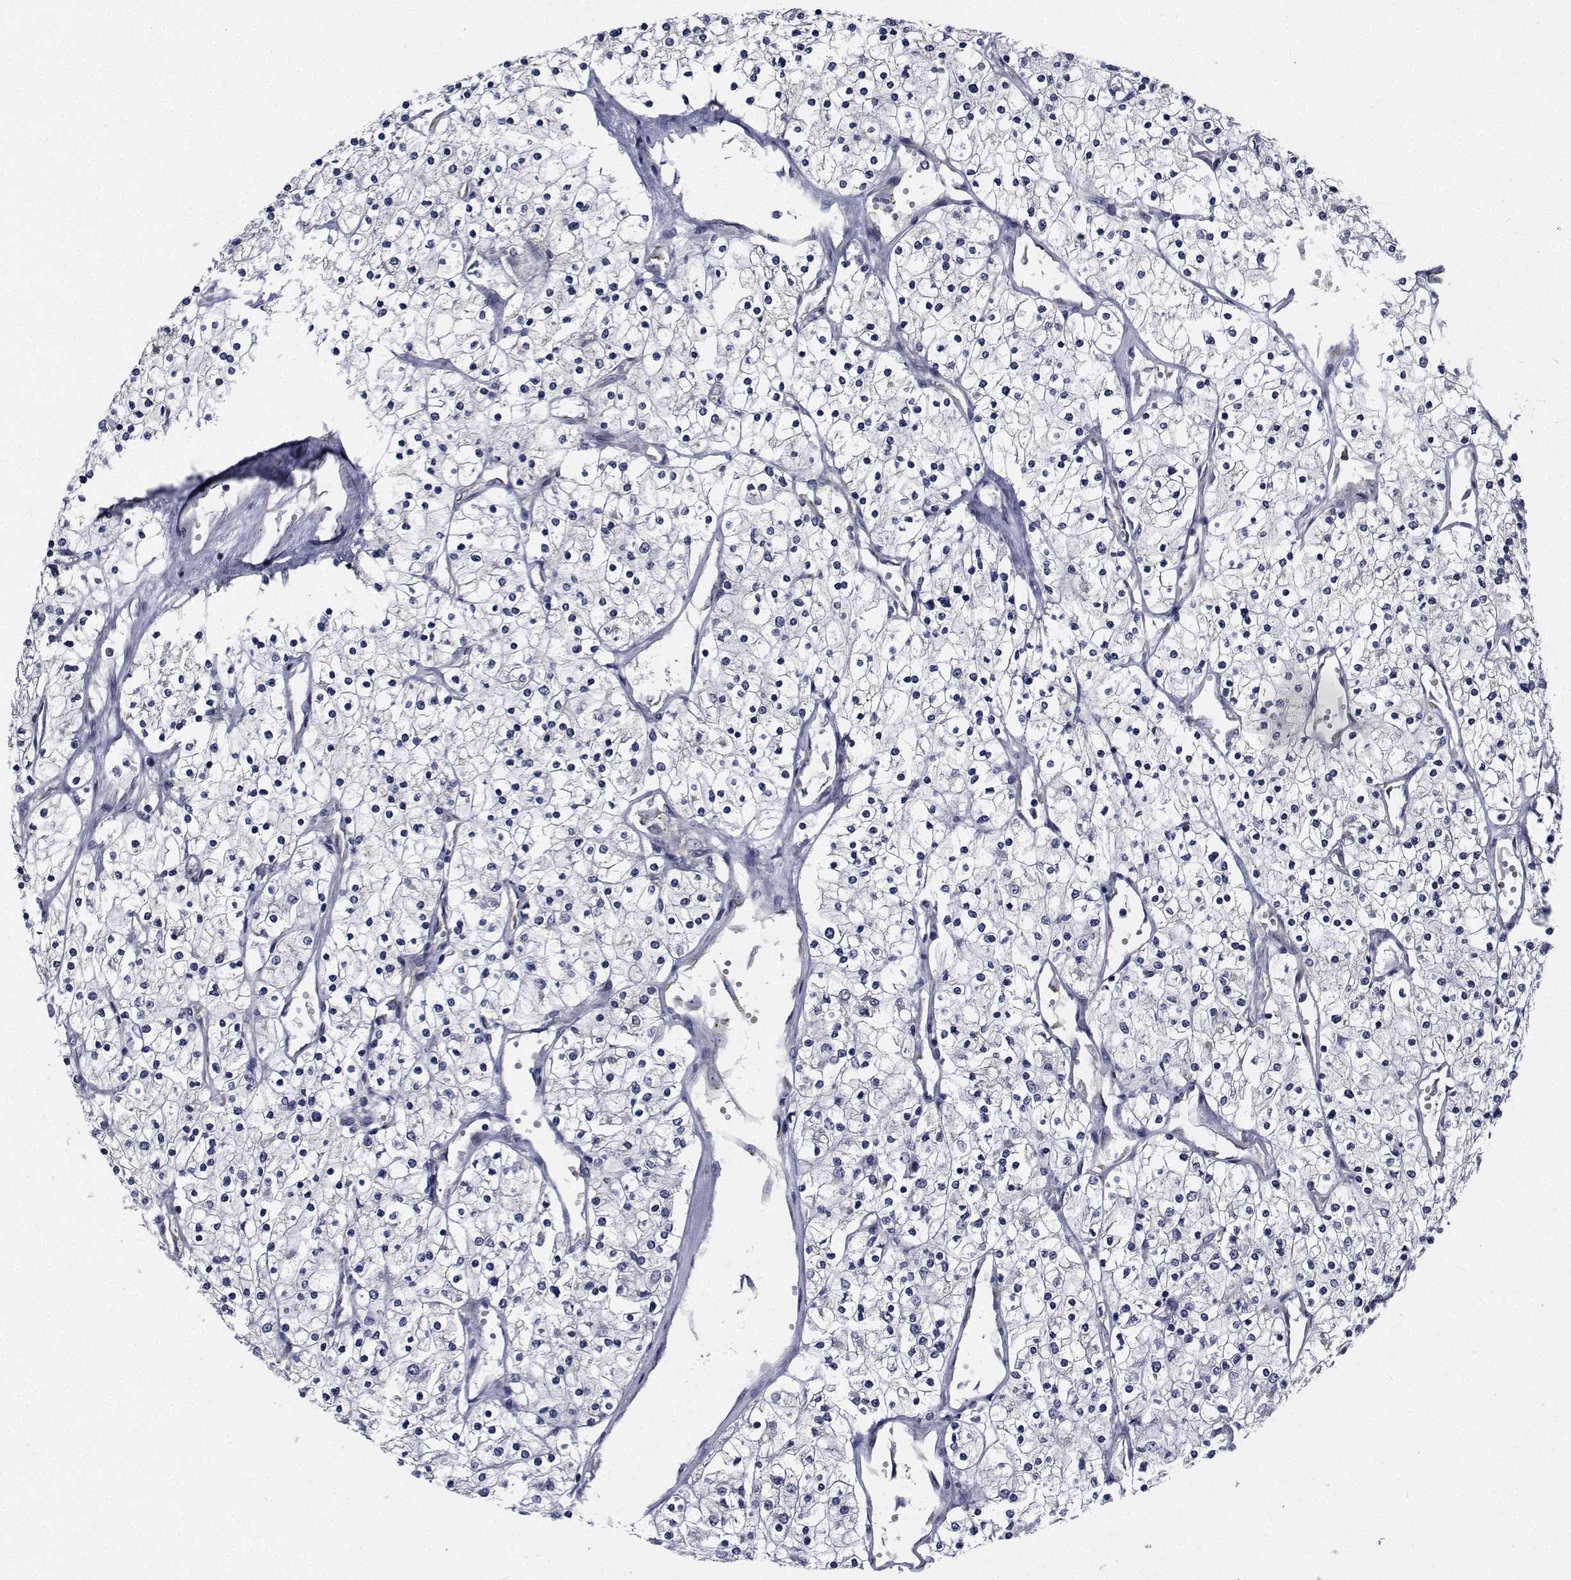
{"staining": {"intensity": "negative", "quantity": "none", "location": "none"}, "tissue": "renal cancer", "cell_type": "Tumor cells", "image_type": "cancer", "snomed": [{"axis": "morphology", "description": "Adenocarcinoma, NOS"}, {"axis": "topography", "description": "Kidney"}], "caption": "Human renal cancer stained for a protein using immunohistochemistry (IHC) exhibits no staining in tumor cells.", "gene": "TTBK1", "patient": {"sex": "male", "age": 80}}